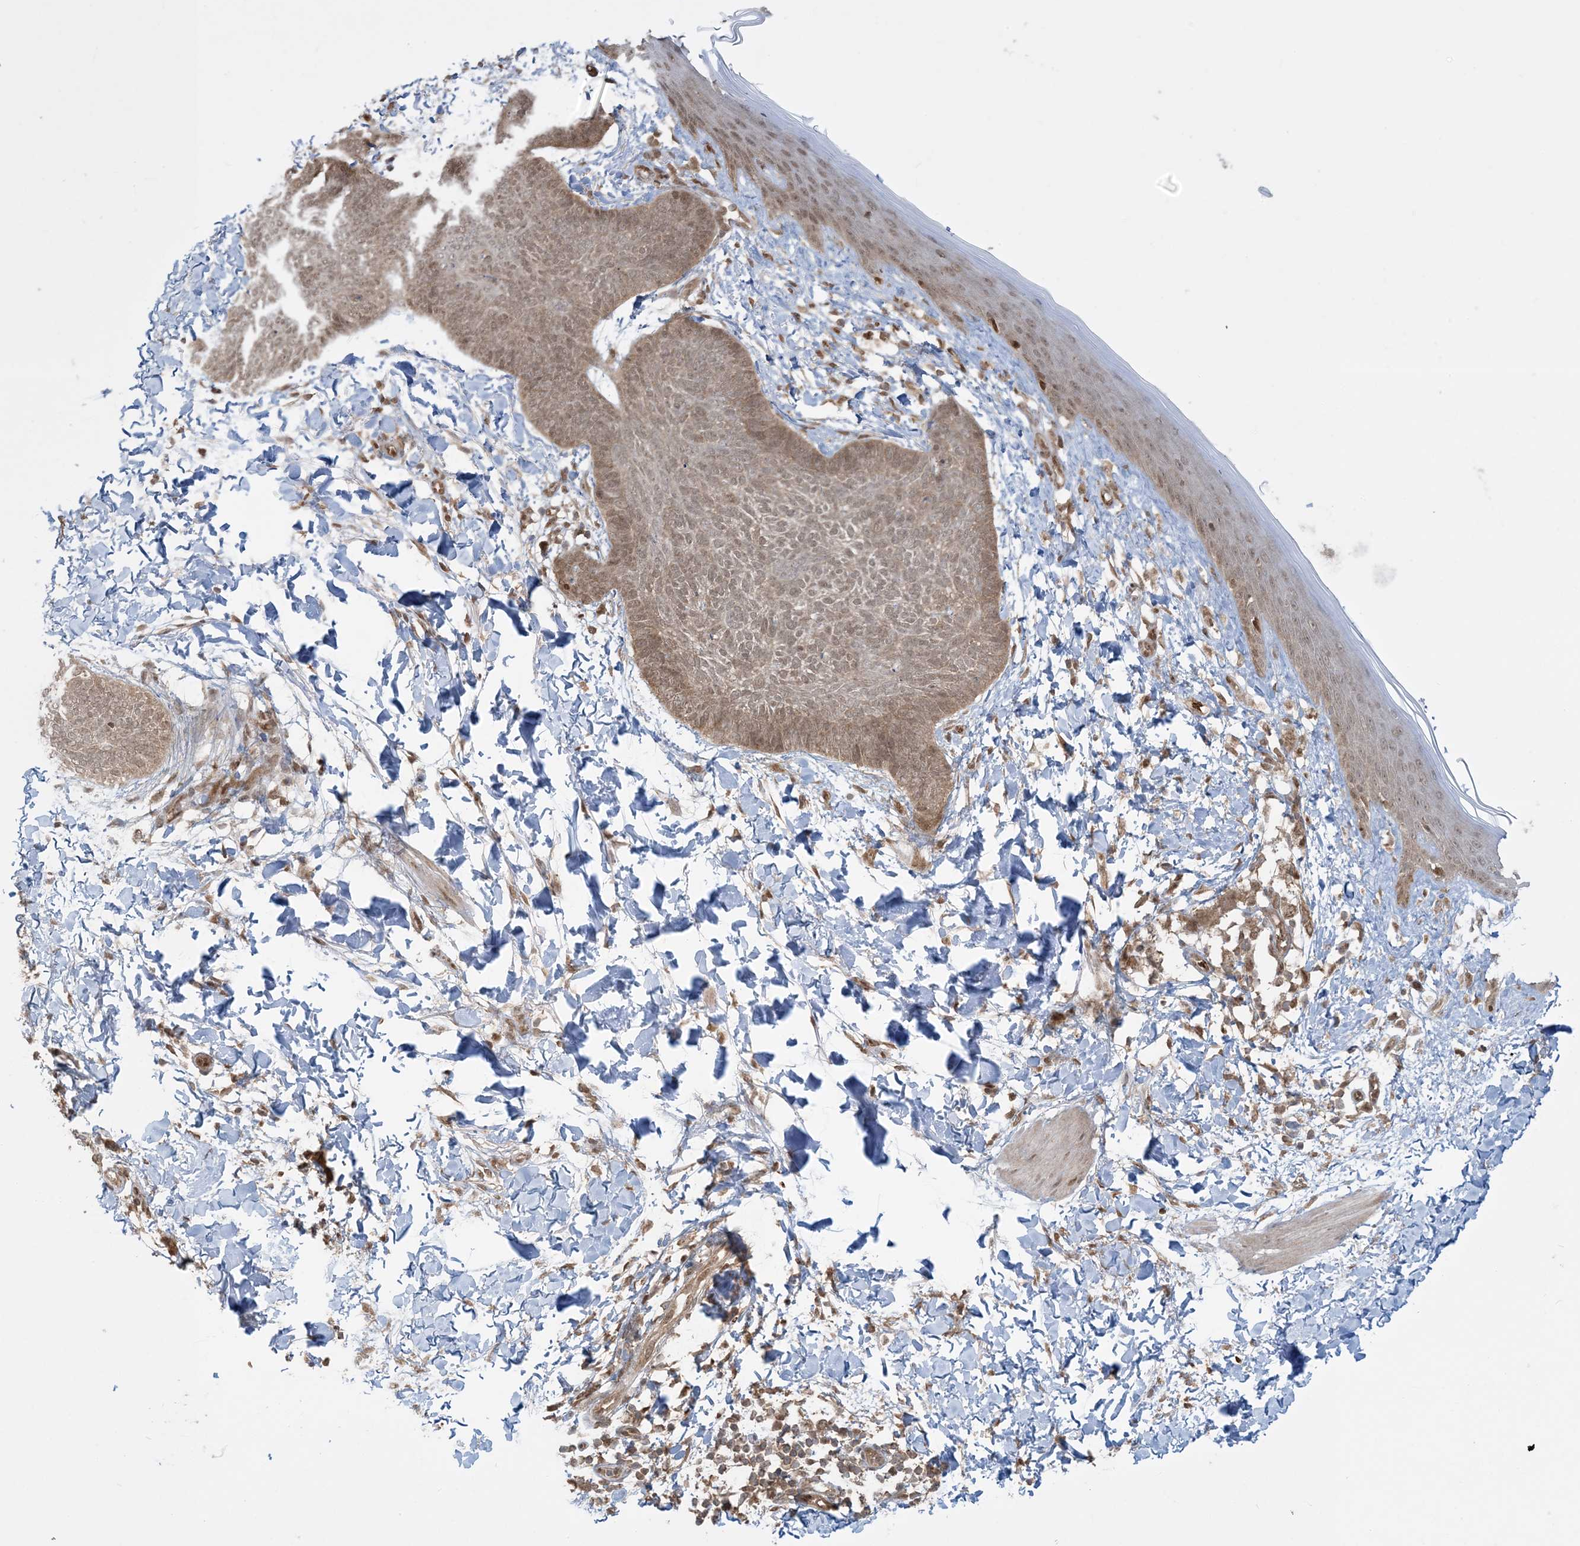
{"staining": {"intensity": "weak", "quantity": ">75%", "location": "cytoplasmic/membranous,nuclear"}, "tissue": "skin cancer", "cell_type": "Tumor cells", "image_type": "cancer", "snomed": [{"axis": "morphology", "description": "Normal tissue, NOS"}, {"axis": "morphology", "description": "Basal cell carcinoma"}, {"axis": "topography", "description": "Skin"}], "caption": "Immunohistochemical staining of human skin basal cell carcinoma shows low levels of weak cytoplasmic/membranous and nuclear positivity in about >75% of tumor cells.", "gene": "ABCF3", "patient": {"sex": "male", "age": 50}}